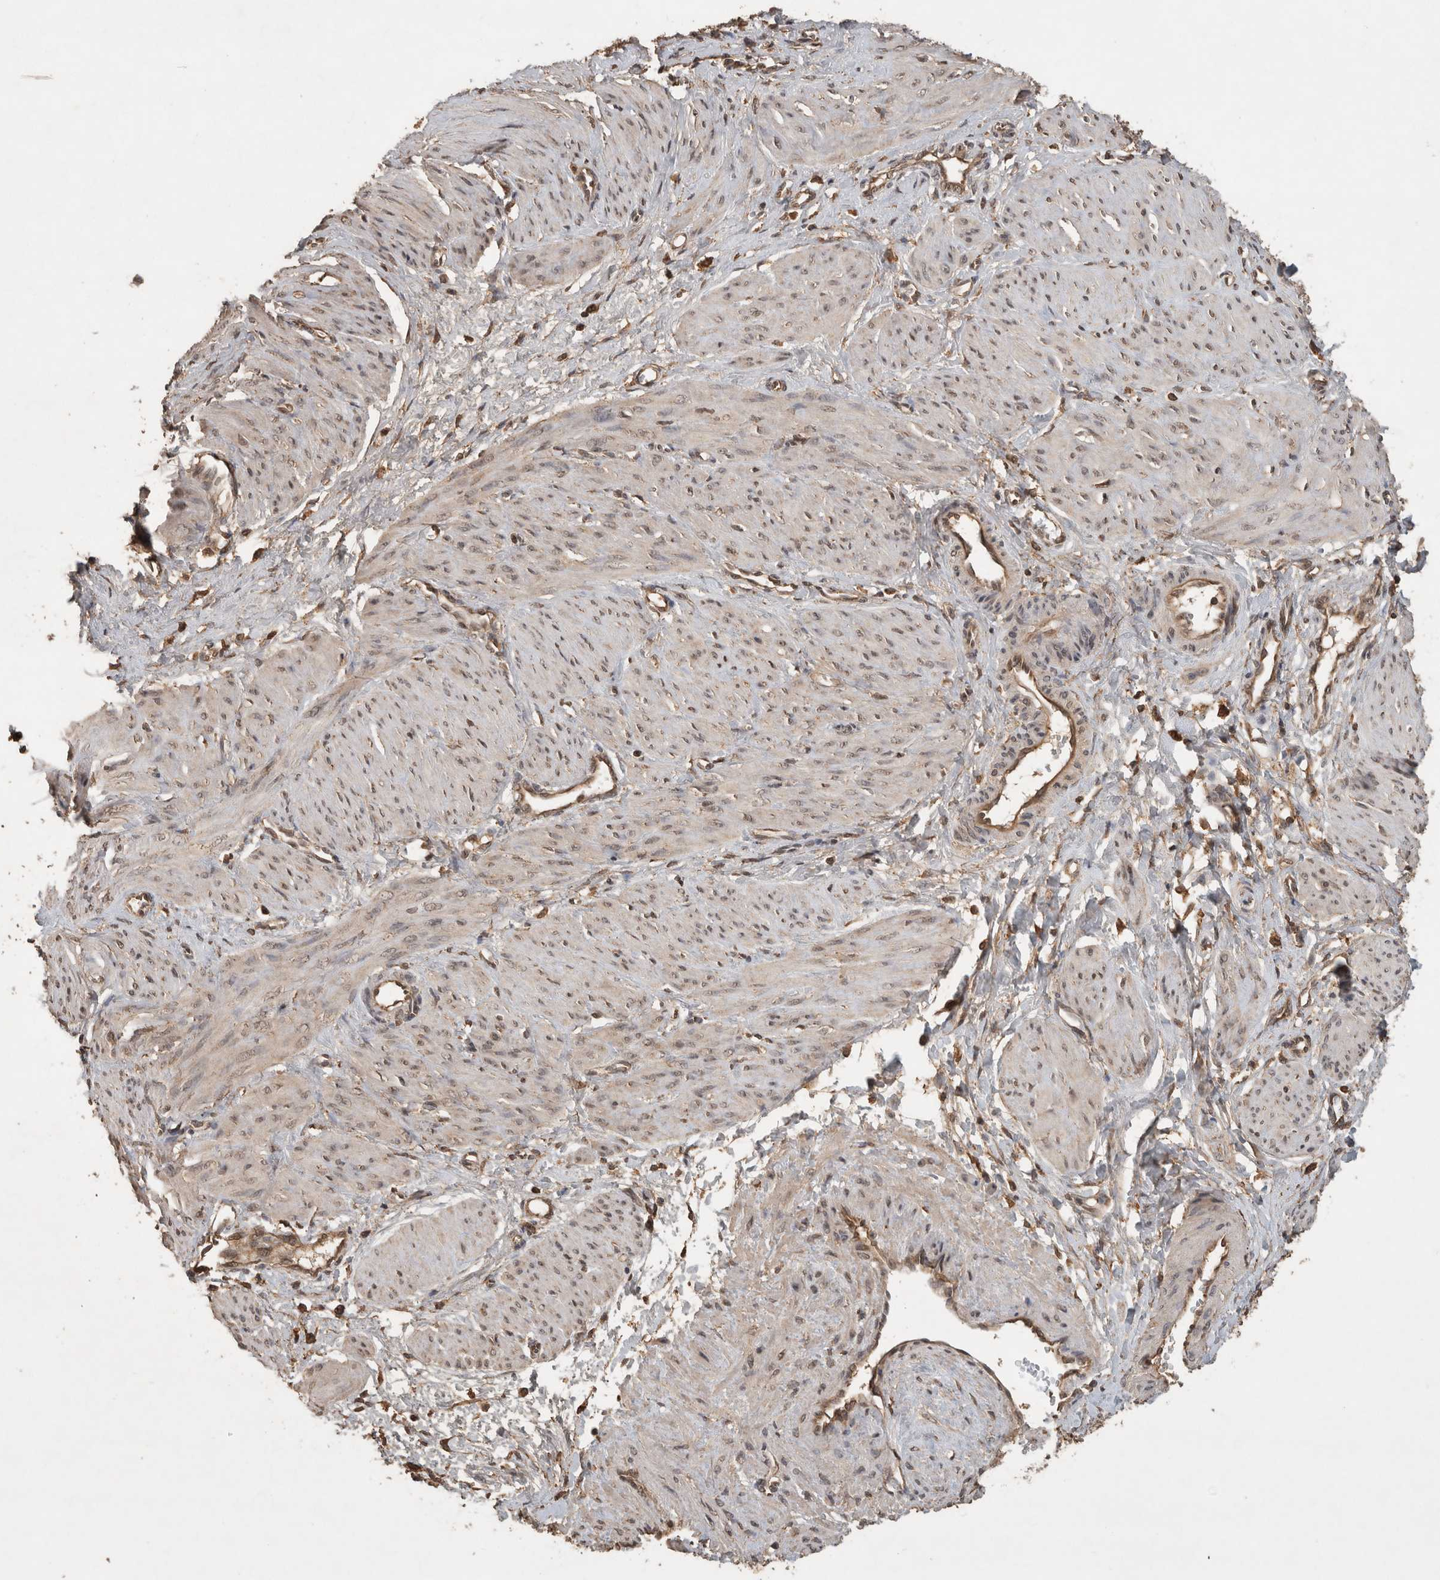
{"staining": {"intensity": "weak", "quantity": ">75%", "location": "cytoplasmic/membranous,nuclear"}, "tissue": "smooth muscle", "cell_type": "Smooth muscle cells", "image_type": "normal", "snomed": [{"axis": "morphology", "description": "Normal tissue, NOS"}, {"axis": "topography", "description": "Endometrium"}], "caption": "Immunohistochemistry (IHC) of unremarkable smooth muscle exhibits low levels of weak cytoplasmic/membranous,nuclear expression in approximately >75% of smooth muscle cells. (IHC, brightfield microscopy, high magnification).", "gene": "OTUD7B", "patient": {"sex": "female", "age": 33}}